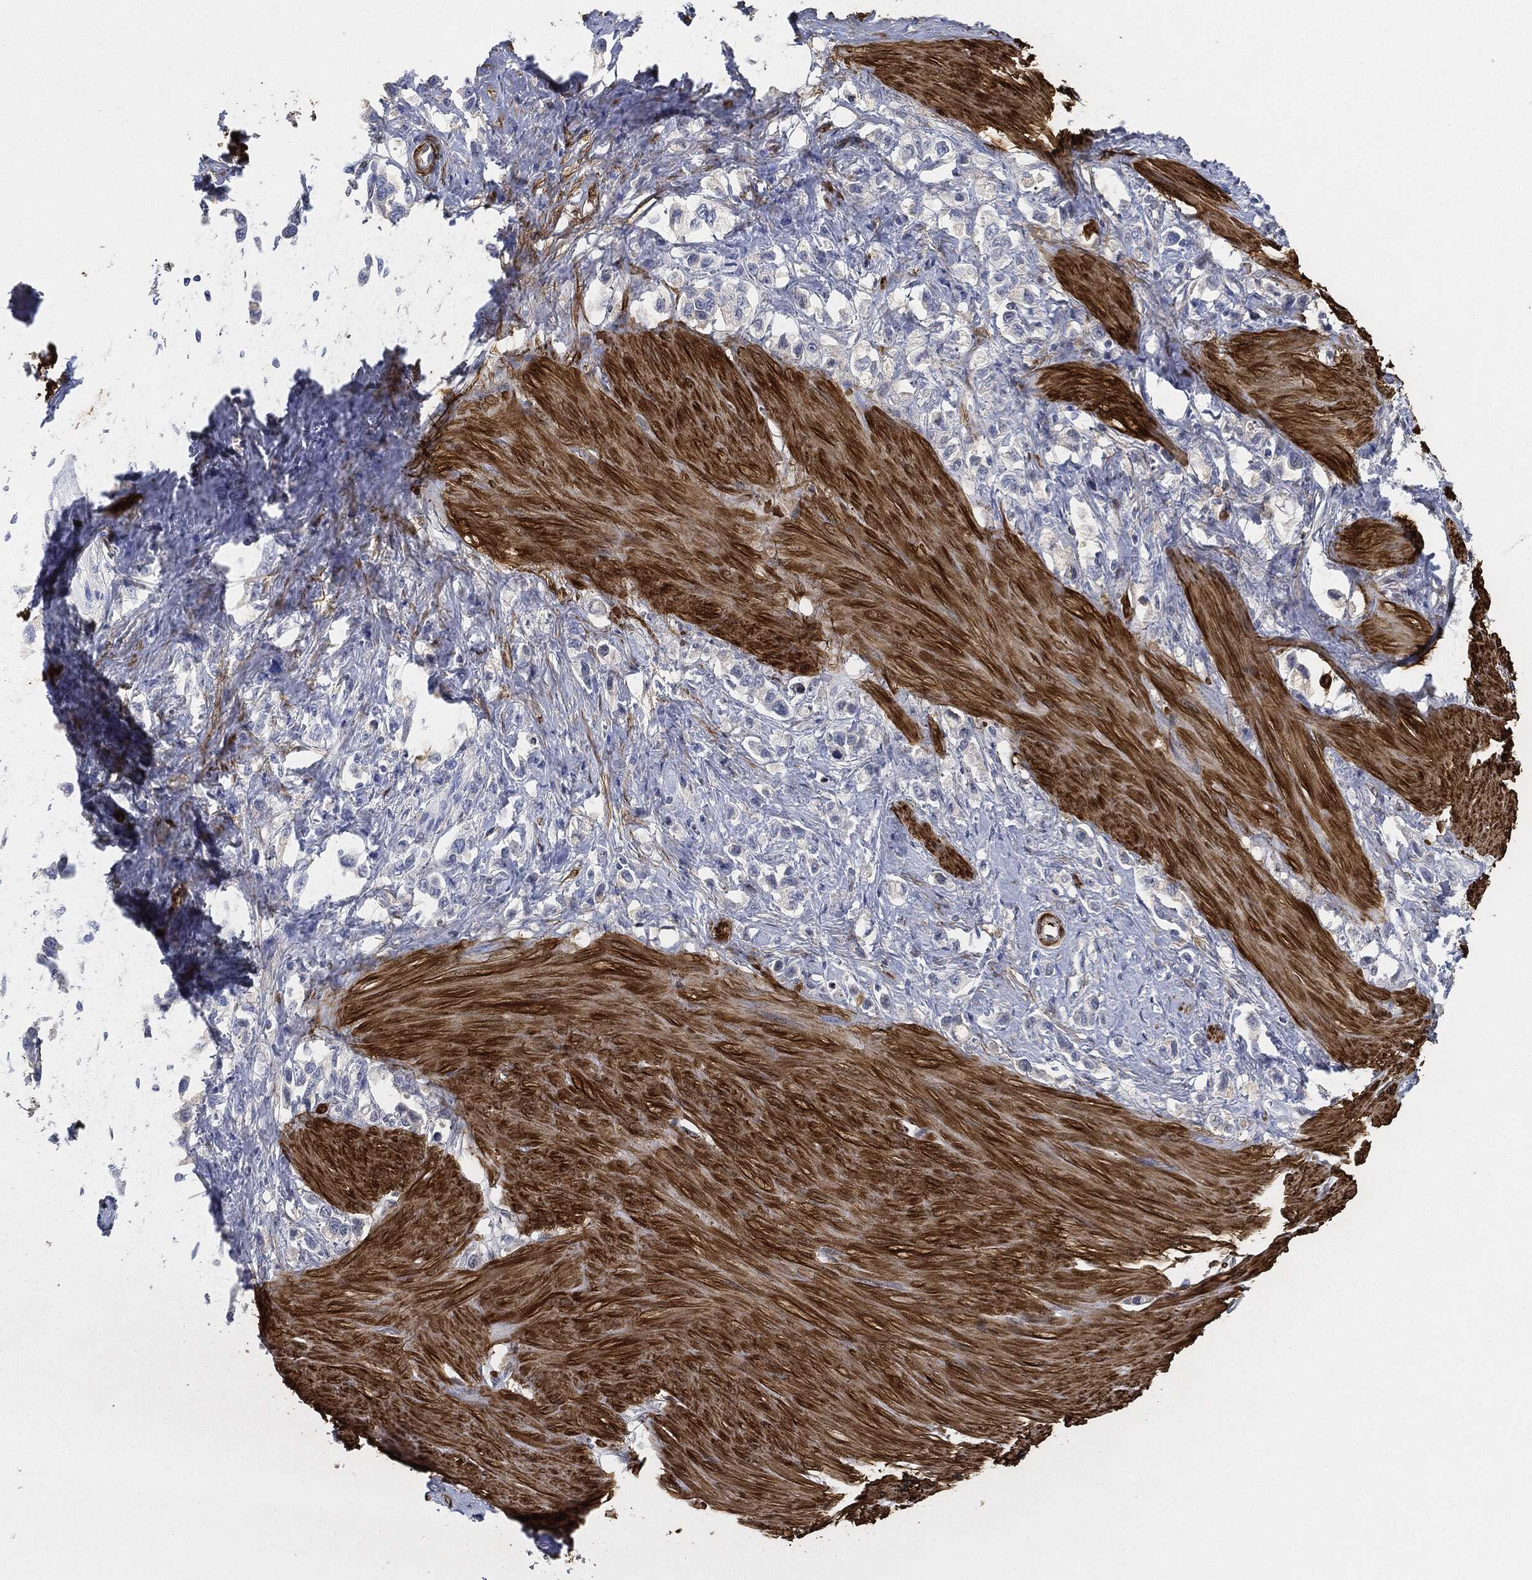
{"staining": {"intensity": "negative", "quantity": "none", "location": "none"}, "tissue": "stomach cancer", "cell_type": "Tumor cells", "image_type": "cancer", "snomed": [{"axis": "morphology", "description": "Normal tissue, NOS"}, {"axis": "morphology", "description": "Adenocarcinoma, NOS"}, {"axis": "morphology", "description": "Adenocarcinoma, High grade"}, {"axis": "topography", "description": "Stomach, upper"}, {"axis": "topography", "description": "Stomach"}], "caption": "Immunohistochemistry (IHC) micrograph of neoplastic tissue: stomach adenocarcinoma (high-grade) stained with DAB exhibits no significant protein positivity in tumor cells.", "gene": "TAGLN", "patient": {"sex": "female", "age": 65}}